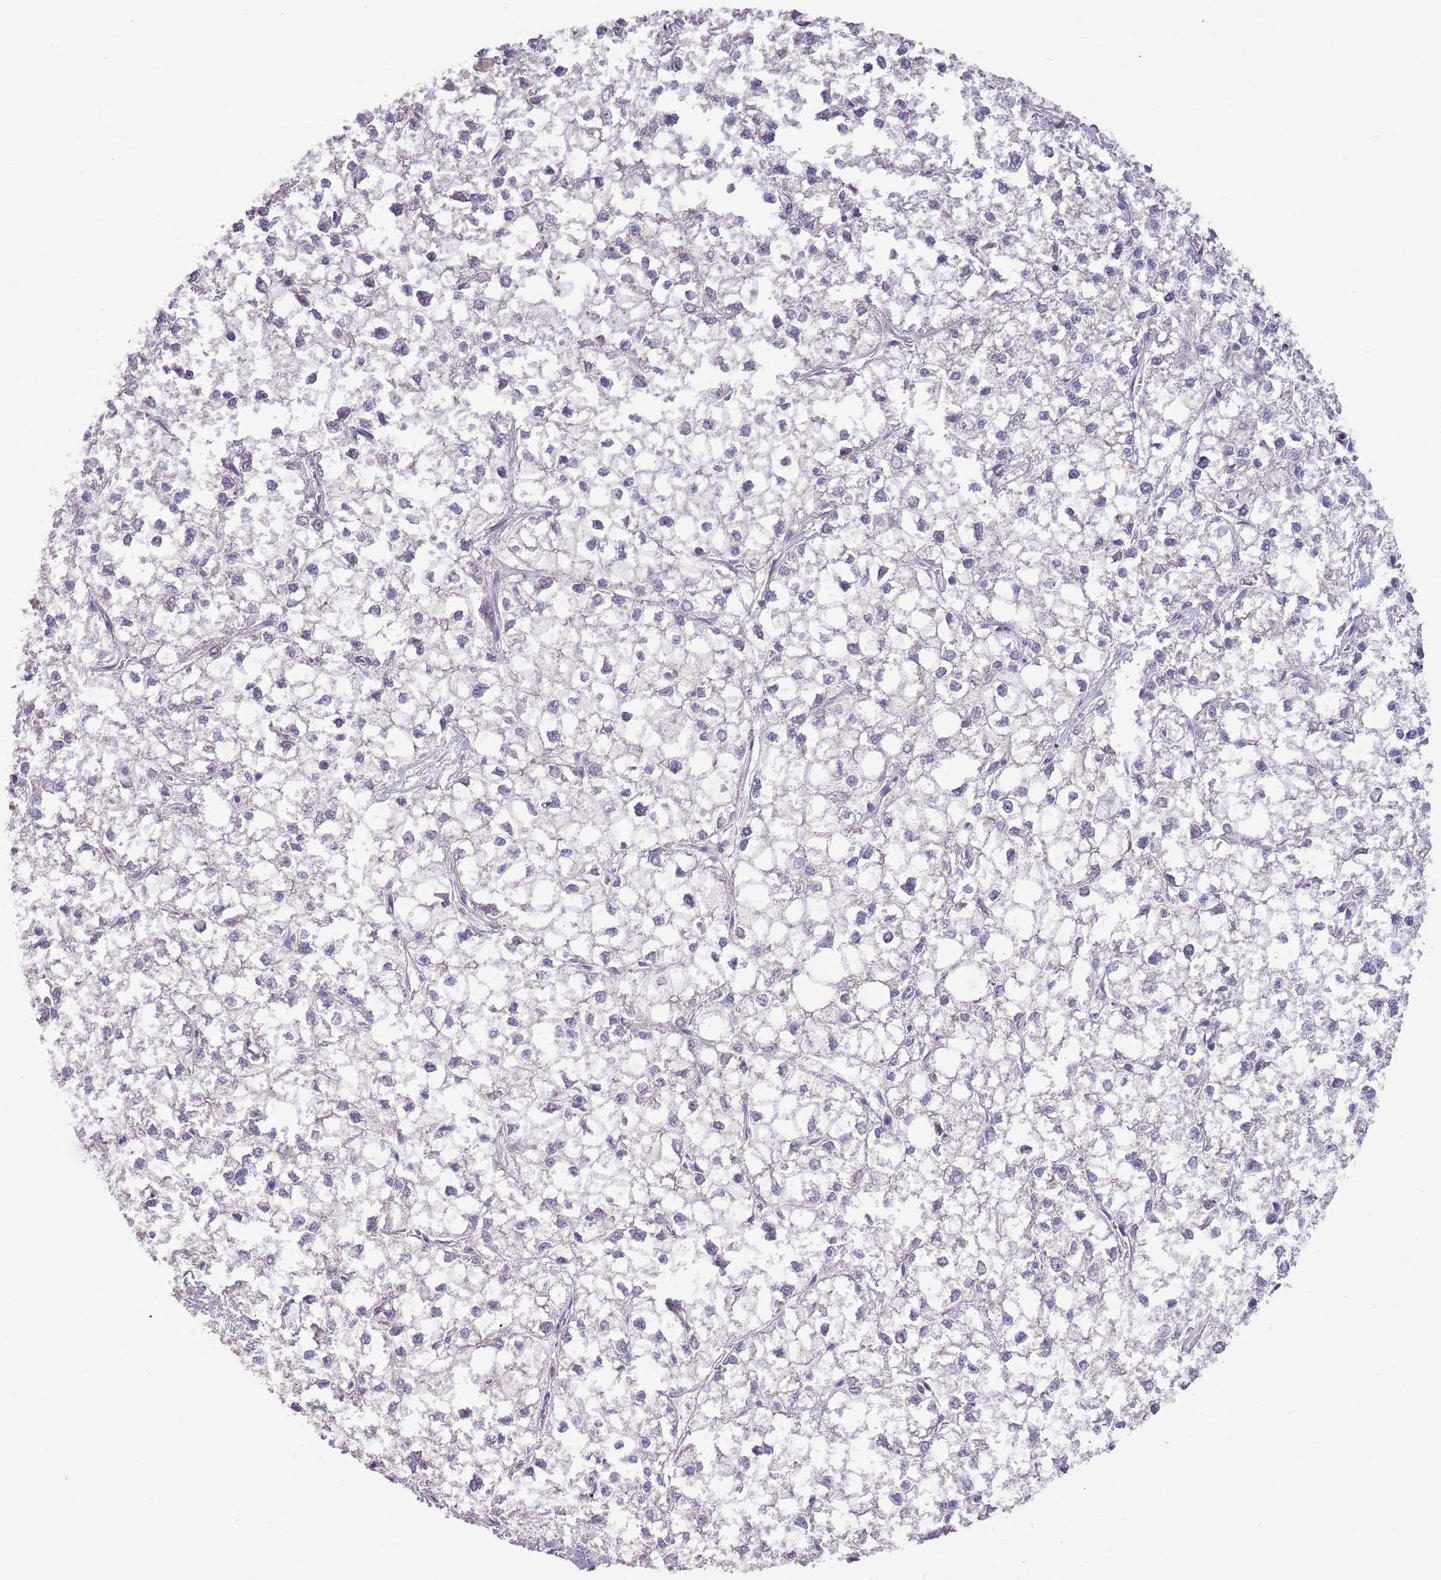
{"staining": {"intensity": "negative", "quantity": "none", "location": "none"}, "tissue": "liver cancer", "cell_type": "Tumor cells", "image_type": "cancer", "snomed": [{"axis": "morphology", "description": "Carcinoma, Hepatocellular, NOS"}, {"axis": "topography", "description": "Liver"}], "caption": "The histopathology image demonstrates no significant staining in tumor cells of liver cancer.", "gene": "SHROOM3", "patient": {"sex": "female", "age": 43}}